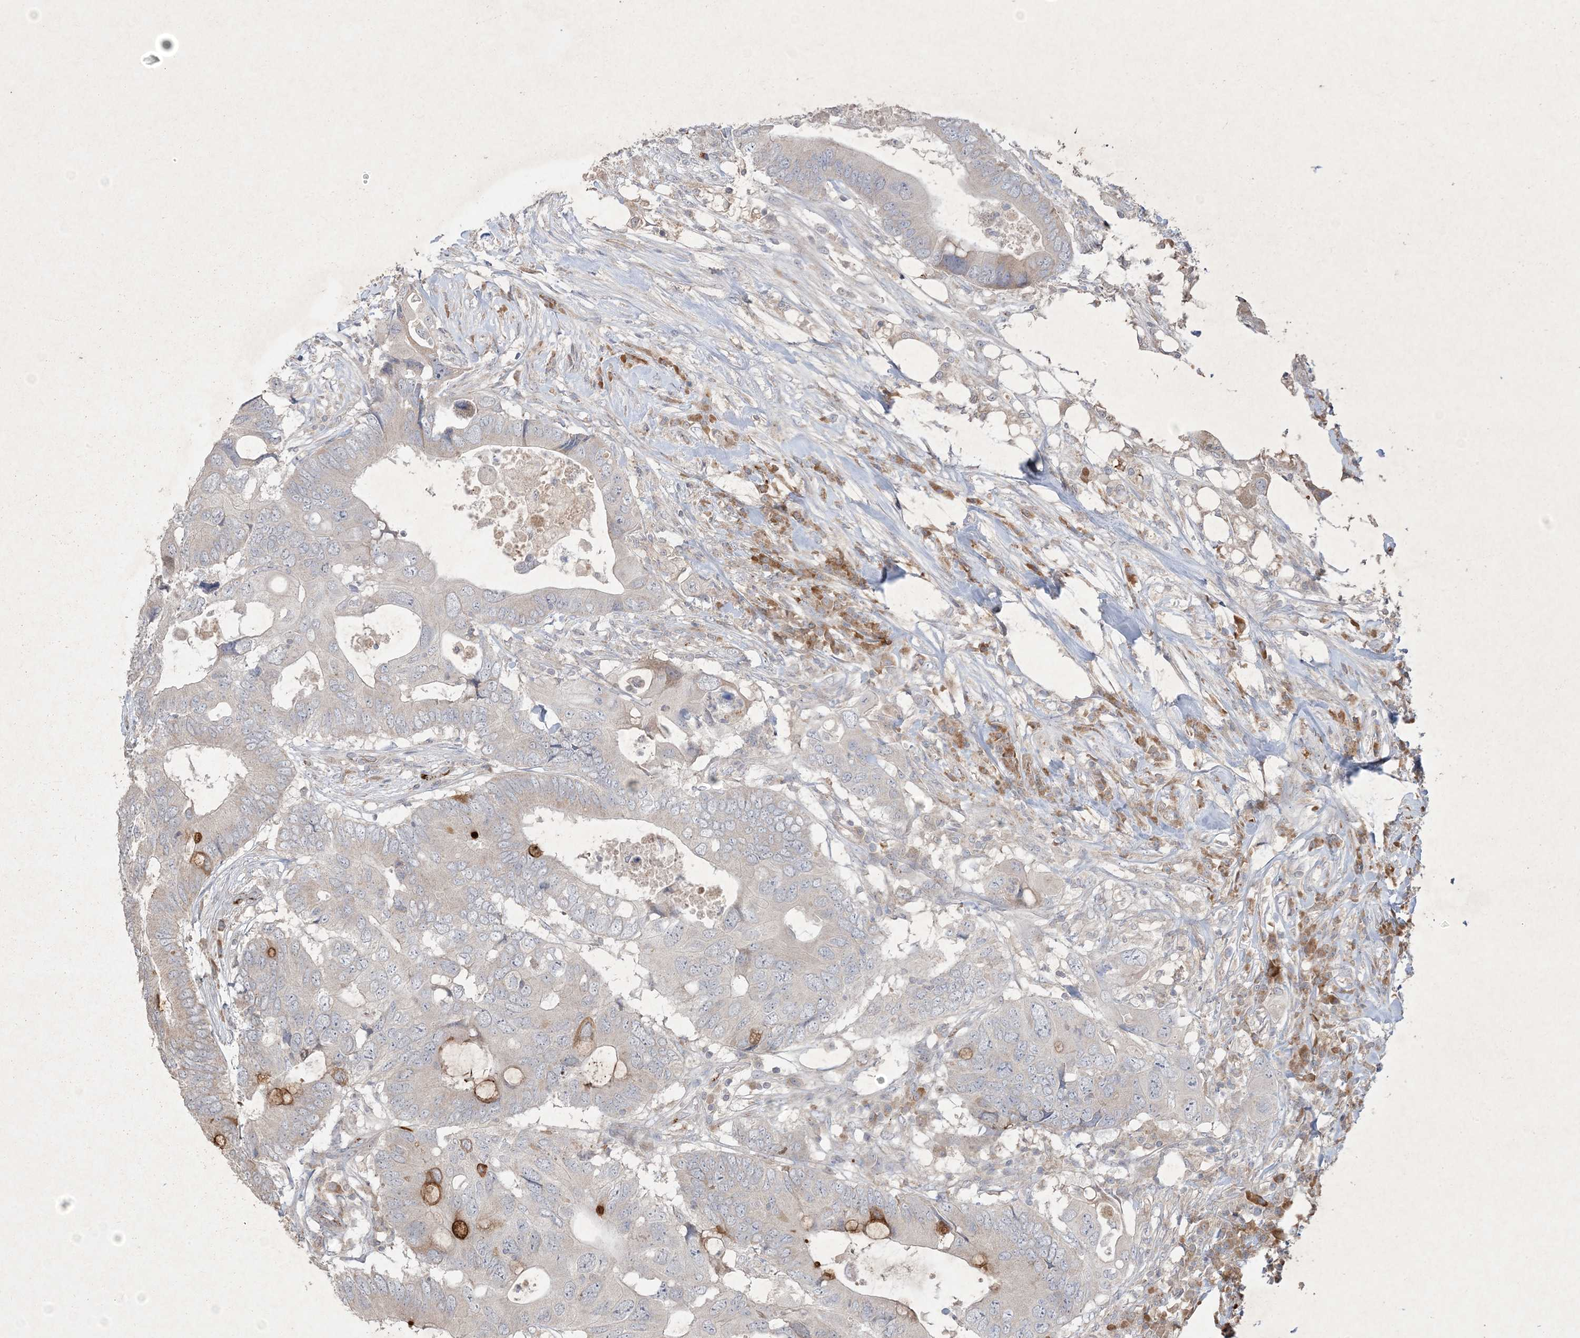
{"staining": {"intensity": "moderate", "quantity": "<25%", "location": "cytoplasmic/membranous"}, "tissue": "colorectal cancer", "cell_type": "Tumor cells", "image_type": "cancer", "snomed": [{"axis": "morphology", "description": "Adenocarcinoma, NOS"}, {"axis": "topography", "description": "Colon"}], "caption": "This photomicrograph displays colorectal cancer stained with immunohistochemistry to label a protein in brown. The cytoplasmic/membranous of tumor cells show moderate positivity for the protein. Nuclei are counter-stained blue.", "gene": "PRSS36", "patient": {"sex": "male", "age": 71}}